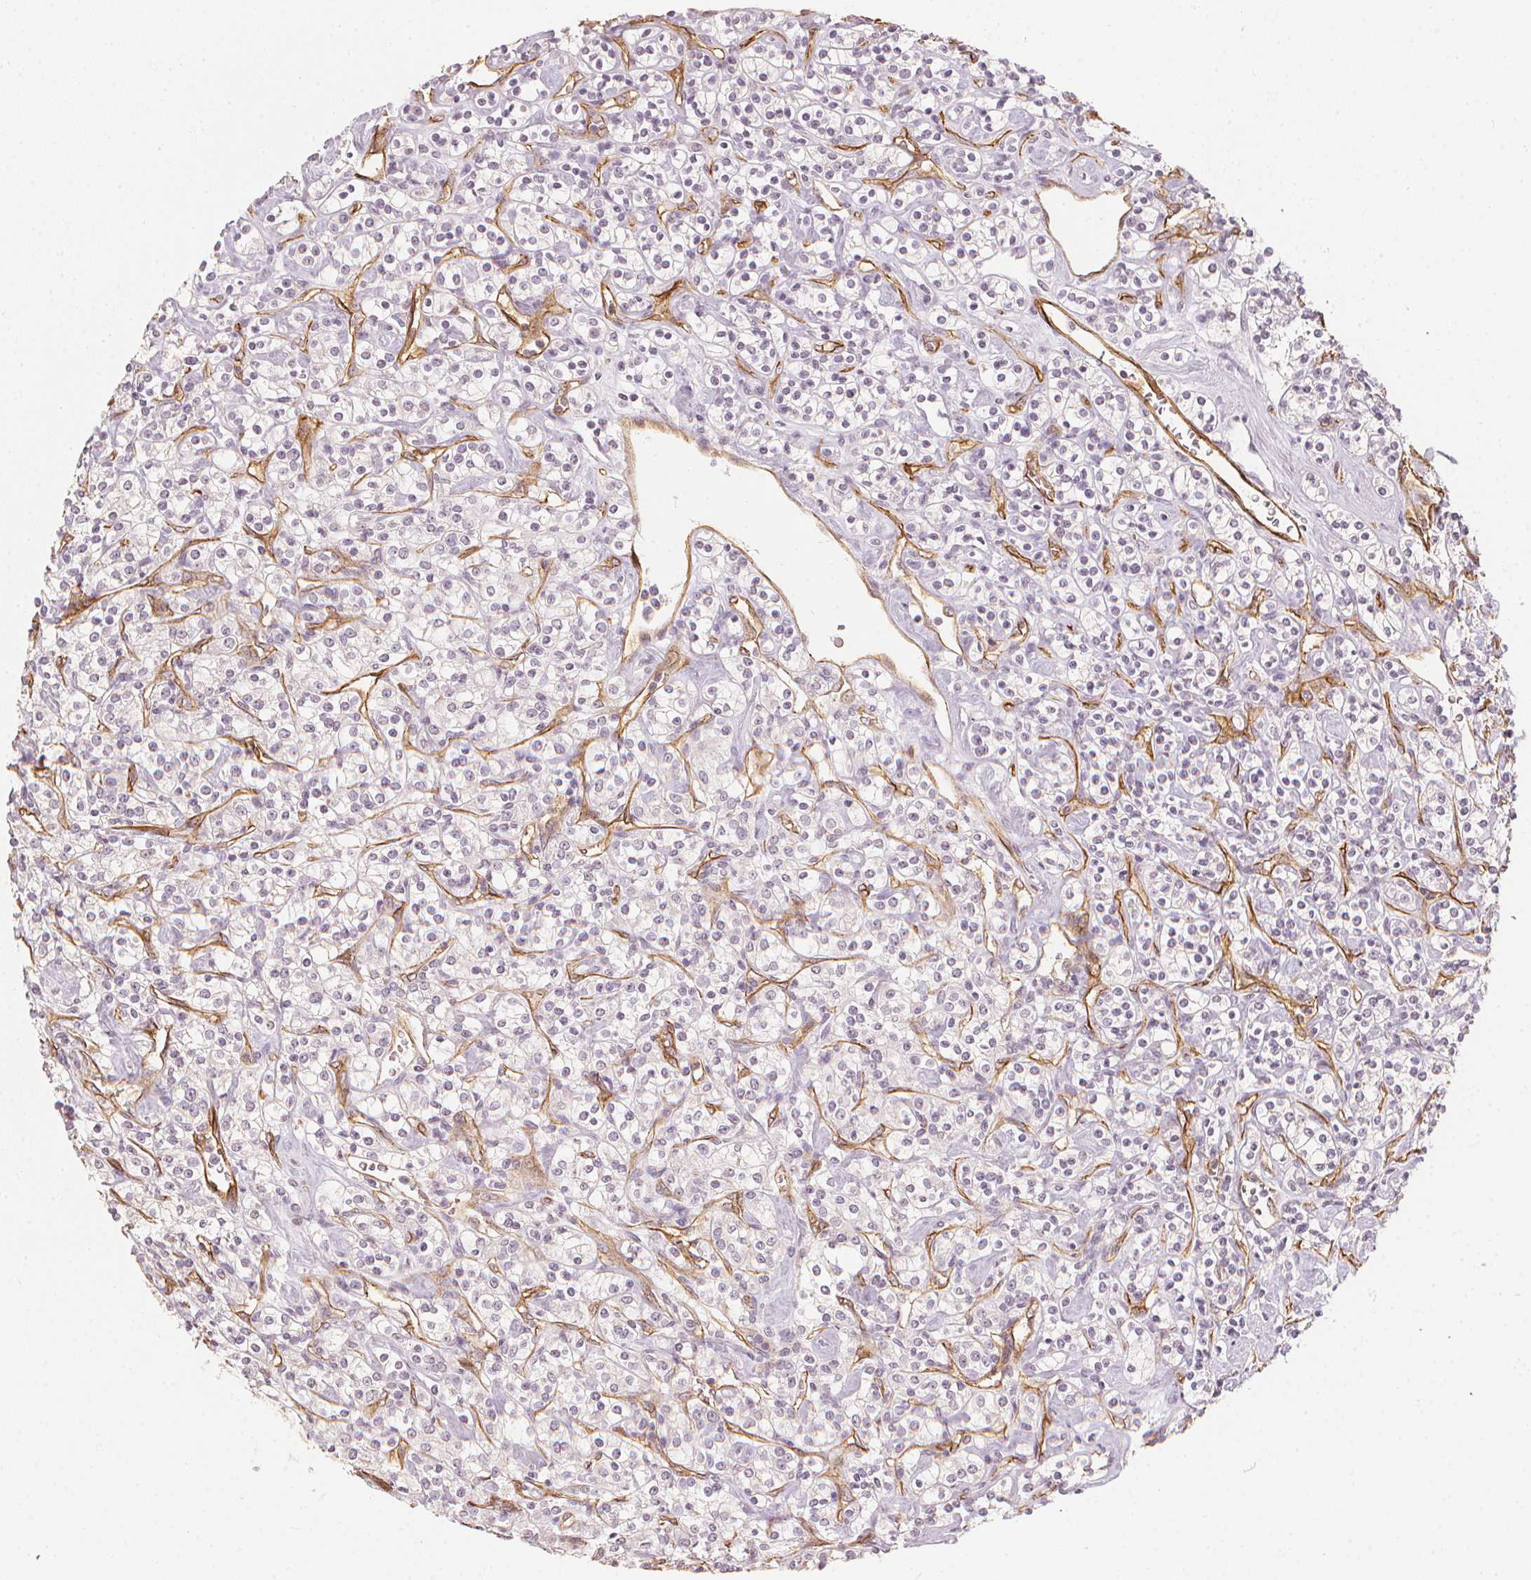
{"staining": {"intensity": "negative", "quantity": "none", "location": "none"}, "tissue": "renal cancer", "cell_type": "Tumor cells", "image_type": "cancer", "snomed": [{"axis": "morphology", "description": "Adenocarcinoma, NOS"}, {"axis": "topography", "description": "Kidney"}], "caption": "Immunohistochemistry of human renal adenocarcinoma exhibits no expression in tumor cells.", "gene": "CIB1", "patient": {"sex": "male", "age": 77}}